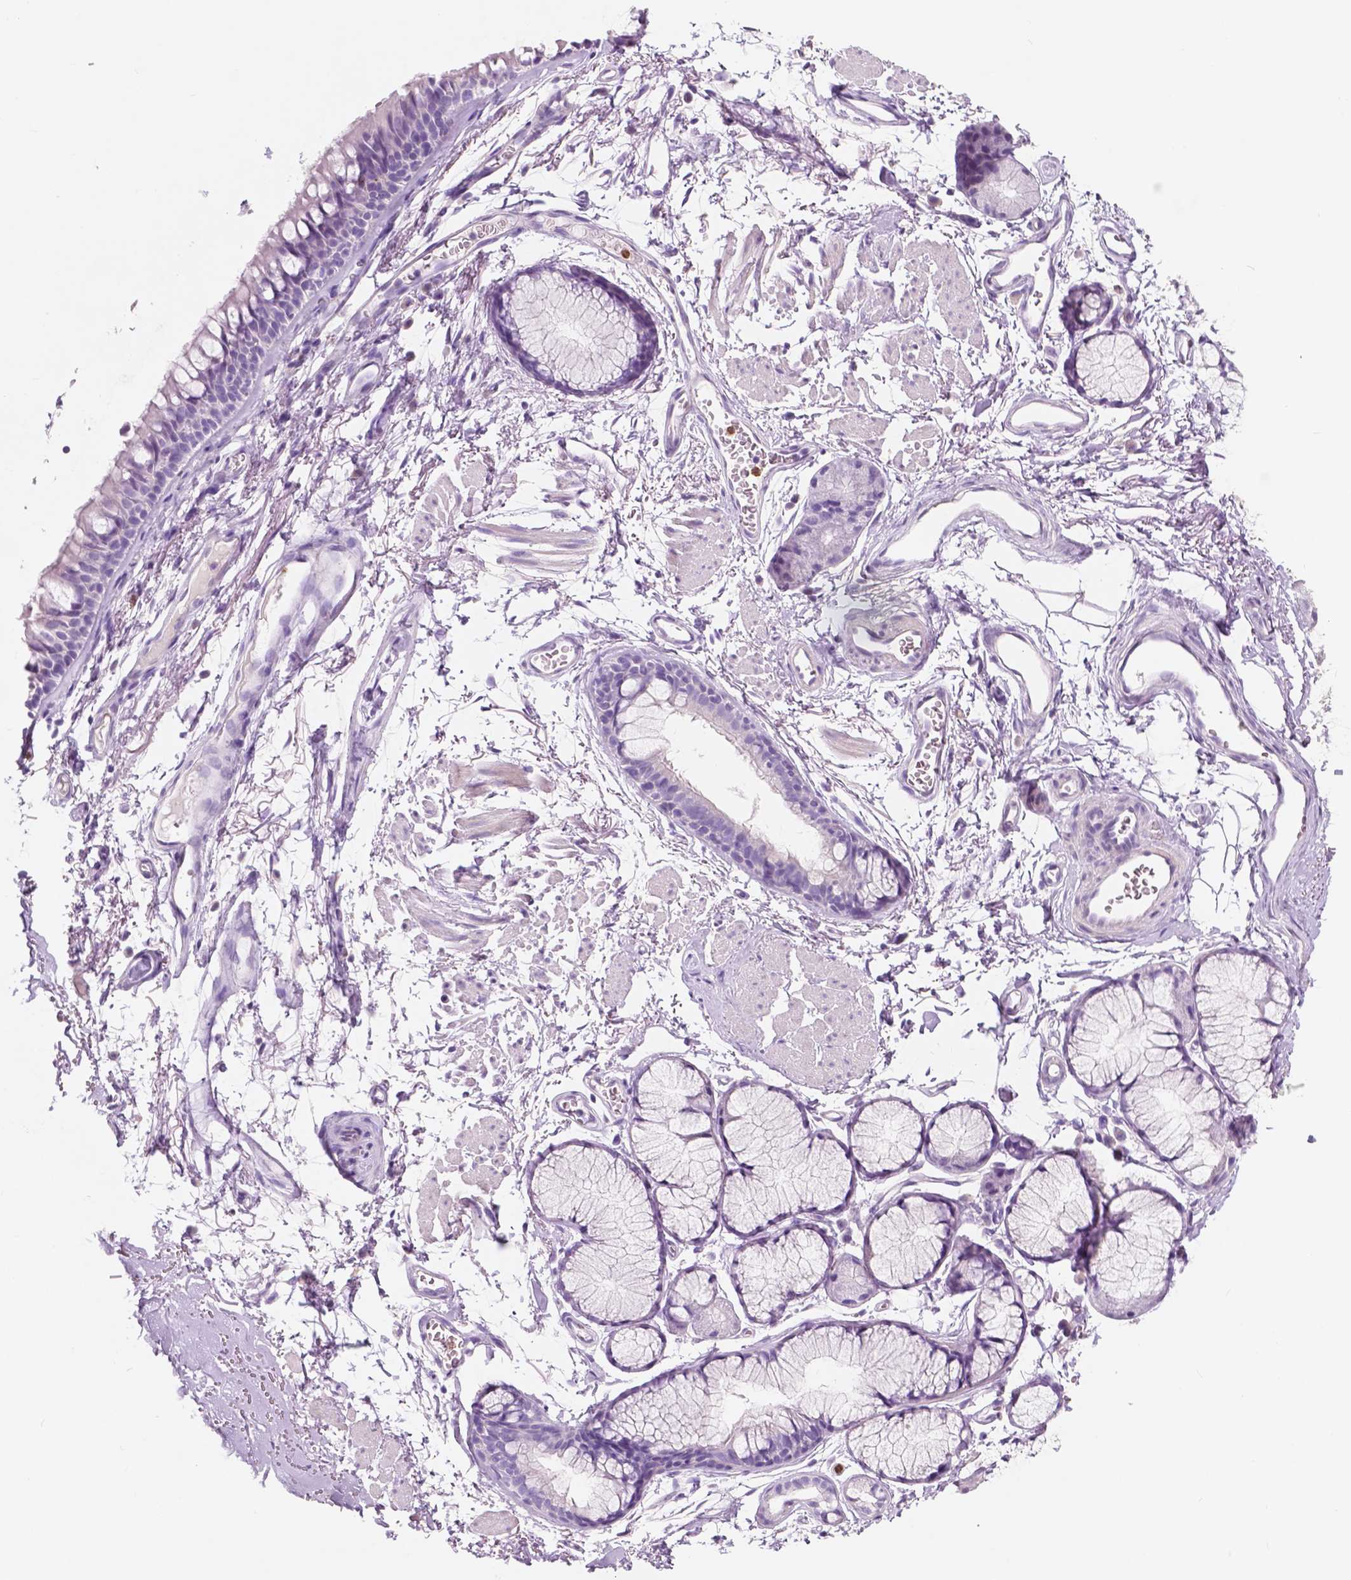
{"staining": {"intensity": "negative", "quantity": "none", "location": "none"}, "tissue": "adipose tissue", "cell_type": "Adipocytes", "image_type": "normal", "snomed": [{"axis": "morphology", "description": "Normal tissue, NOS"}, {"axis": "topography", "description": "Cartilage tissue"}, {"axis": "topography", "description": "Bronchus"}], "caption": "Adipocytes are negative for protein expression in benign human adipose tissue. Nuclei are stained in blue.", "gene": "CUZD1", "patient": {"sex": "female", "age": 79}}